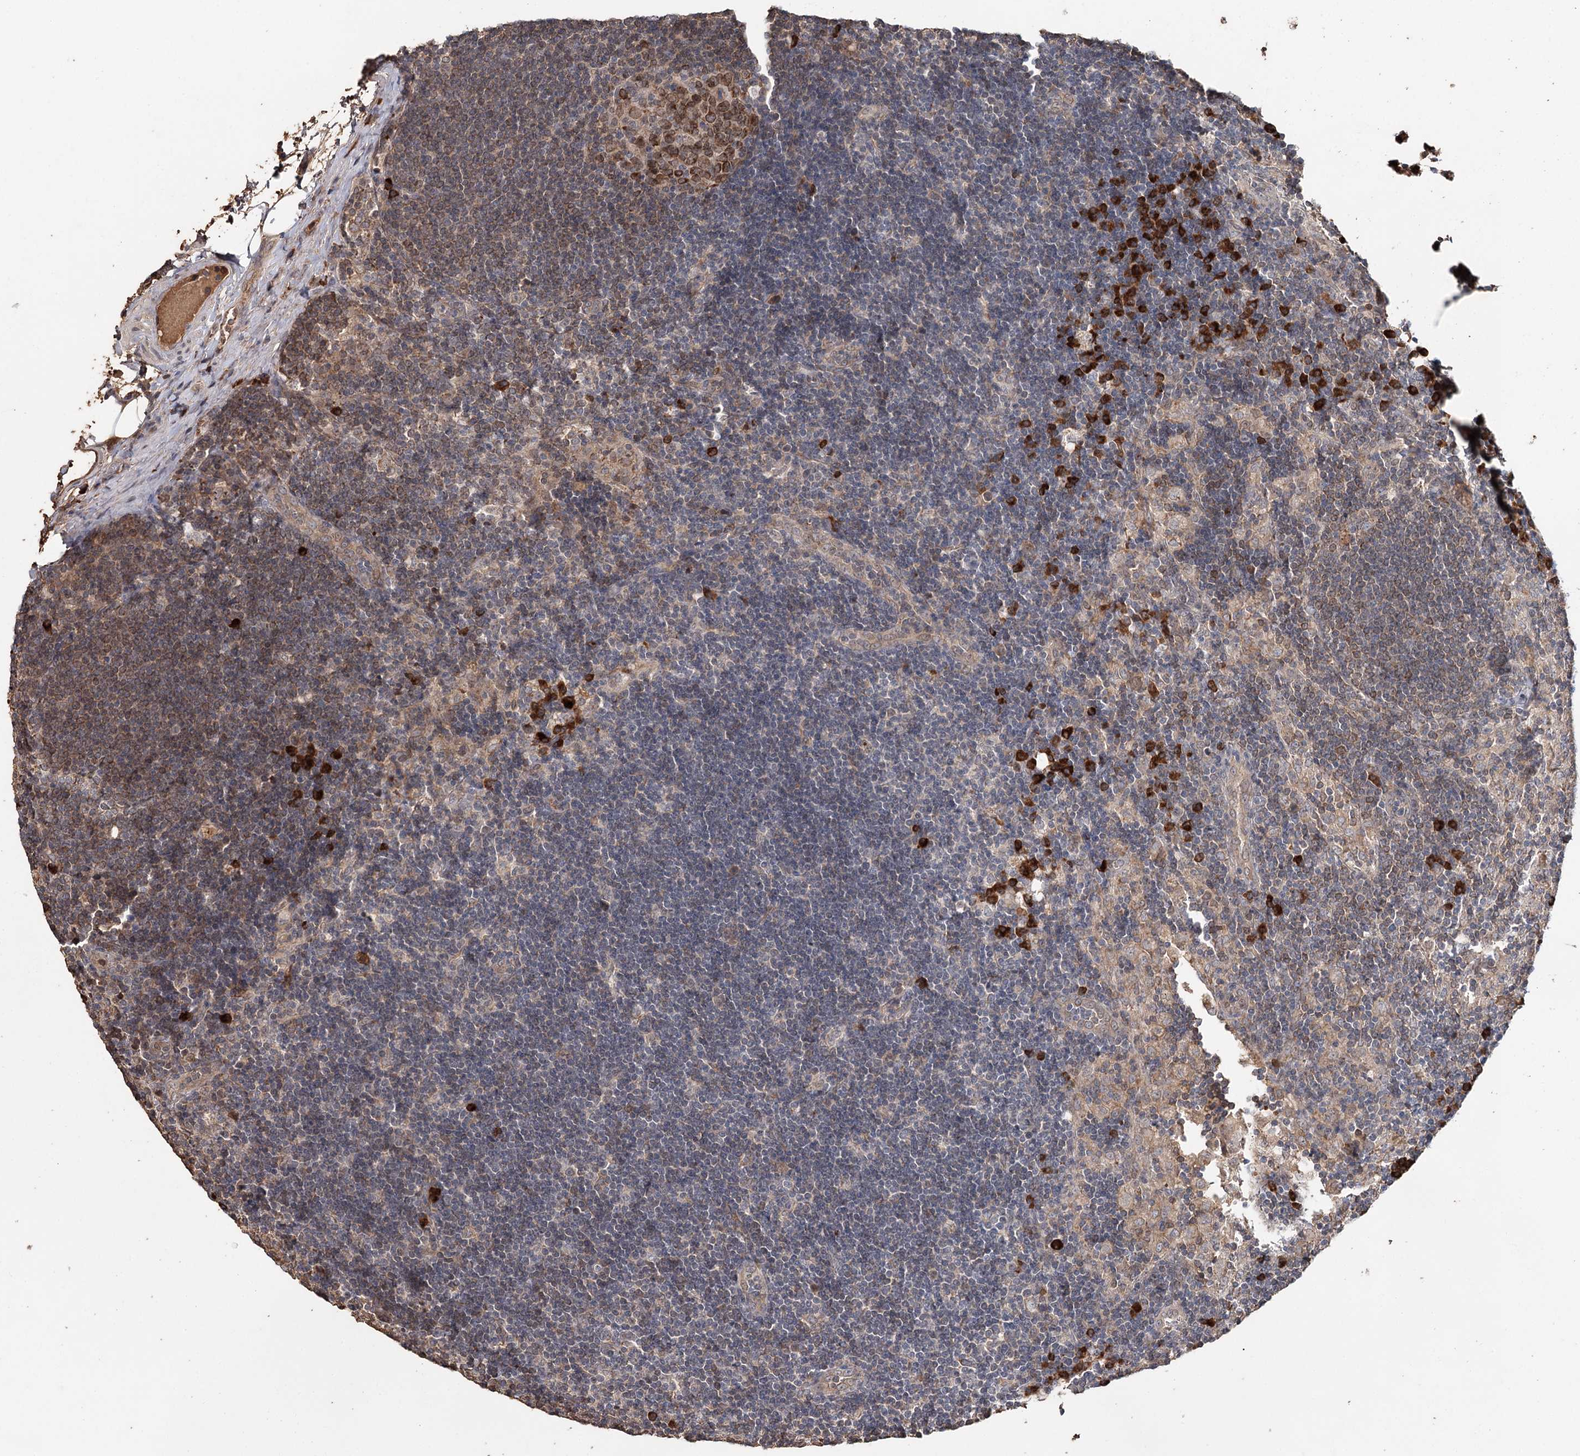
{"staining": {"intensity": "moderate", "quantity": ">75%", "location": "cytoplasmic/membranous"}, "tissue": "lymph node", "cell_type": "Germinal center cells", "image_type": "normal", "snomed": [{"axis": "morphology", "description": "Normal tissue, NOS"}, {"axis": "topography", "description": "Lymph node"}], "caption": "This histopathology image displays IHC staining of benign lymph node, with medium moderate cytoplasmic/membranous expression in about >75% of germinal center cells.", "gene": "SYVN1", "patient": {"sex": "male", "age": 24}}